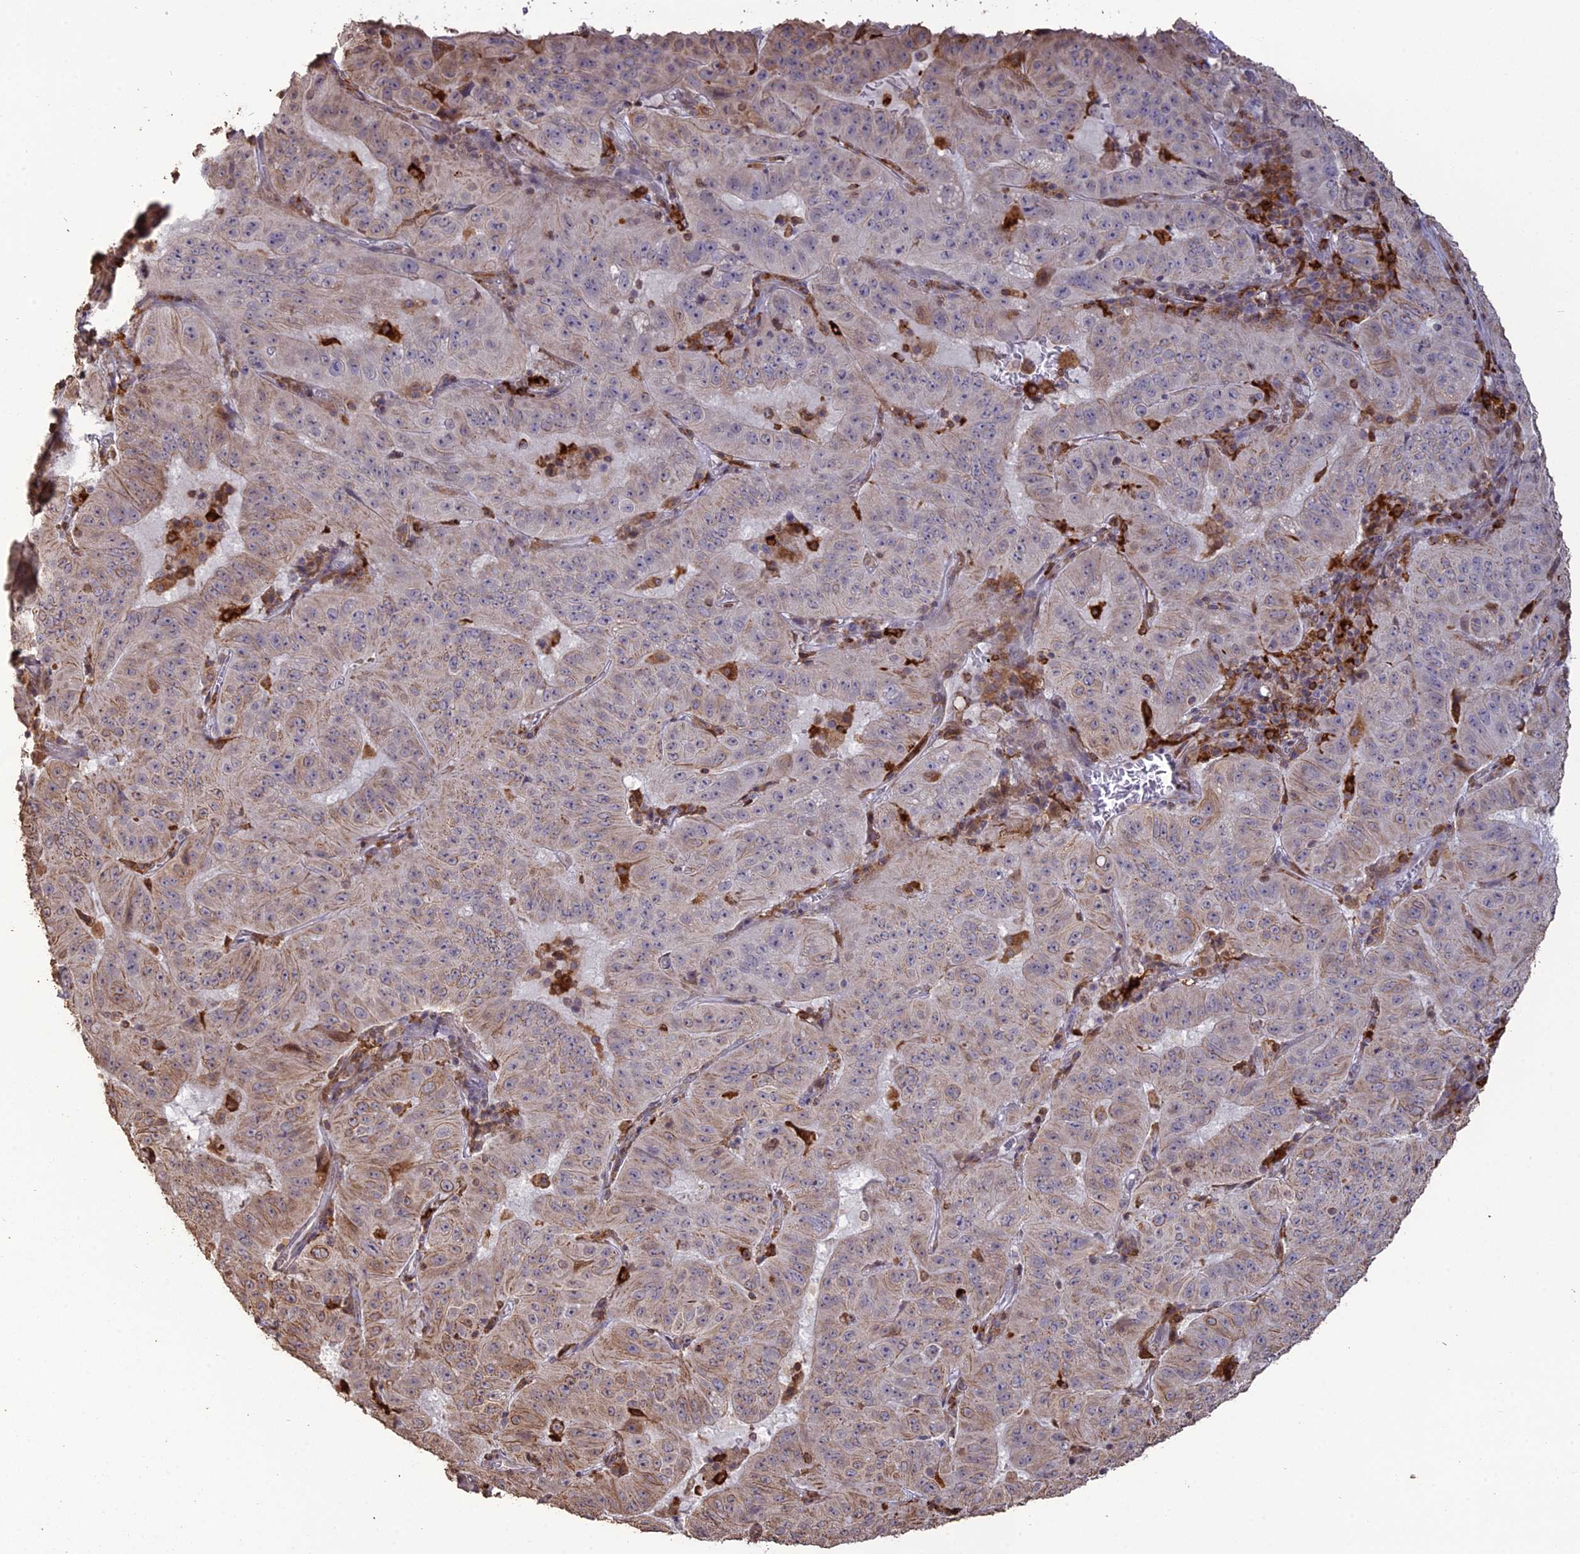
{"staining": {"intensity": "moderate", "quantity": "25%-75%", "location": "cytoplasmic/membranous"}, "tissue": "pancreatic cancer", "cell_type": "Tumor cells", "image_type": "cancer", "snomed": [{"axis": "morphology", "description": "Adenocarcinoma, NOS"}, {"axis": "topography", "description": "Pancreas"}], "caption": "There is medium levels of moderate cytoplasmic/membranous expression in tumor cells of pancreatic cancer, as demonstrated by immunohistochemical staining (brown color).", "gene": "APOBR", "patient": {"sex": "male", "age": 63}}